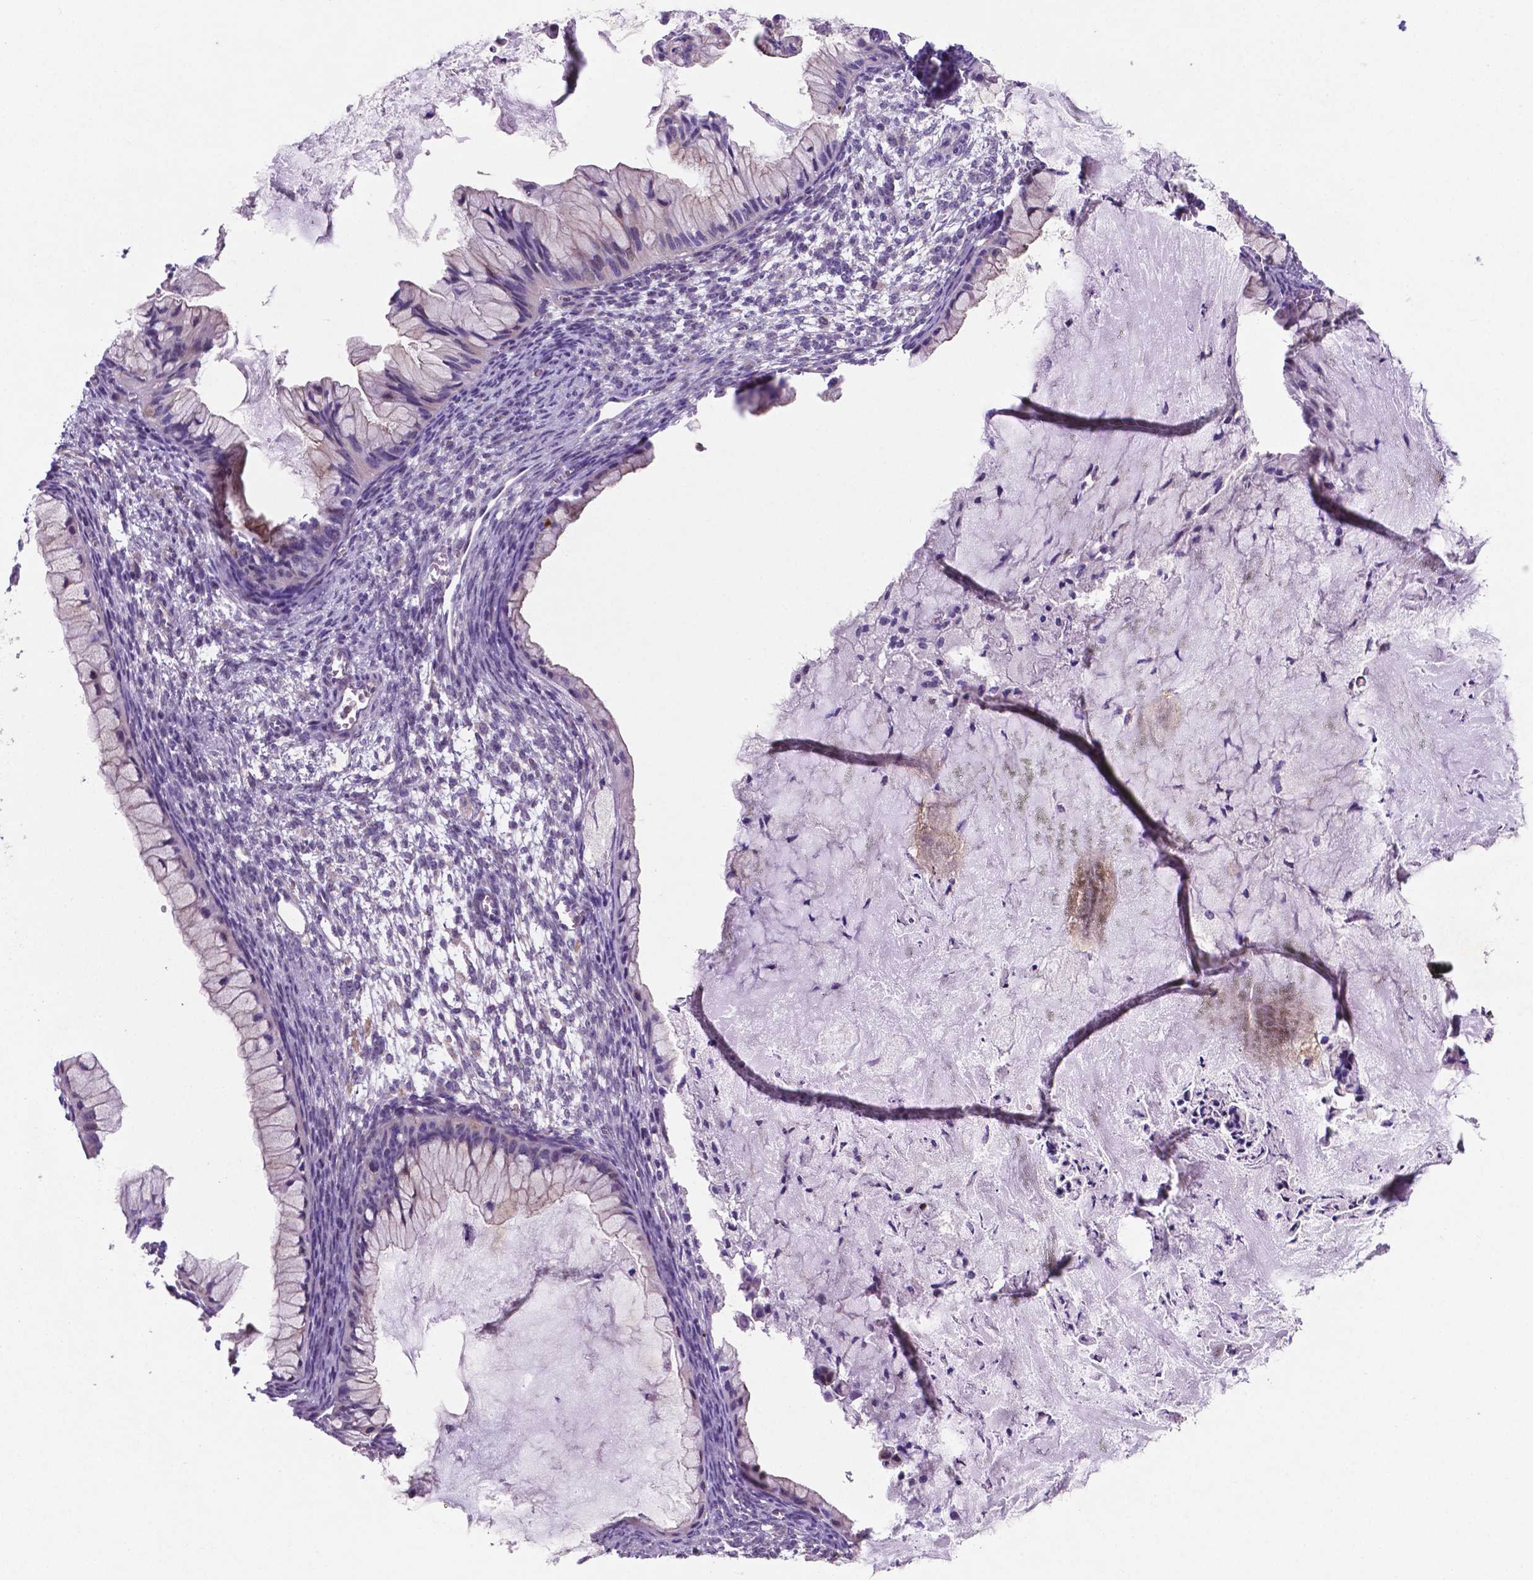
{"staining": {"intensity": "negative", "quantity": "none", "location": "none"}, "tissue": "ovarian cancer", "cell_type": "Tumor cells", "image_type": "cancer", "snomed": [{"axis": "morphology", "description": "Cystadenocarcinoma, mucinous, NOS"}, {"axis": "topography", "description": "Ovary"}], "caption": "The immunohistochemistry (IHC) micrograph has no significant positivity in tumor cells of ovarian cancer (mucinous cystadenocarcinoma) tissue.", "gene": "TM4SF20", "patient": {"sex": "female", "age": 72}}